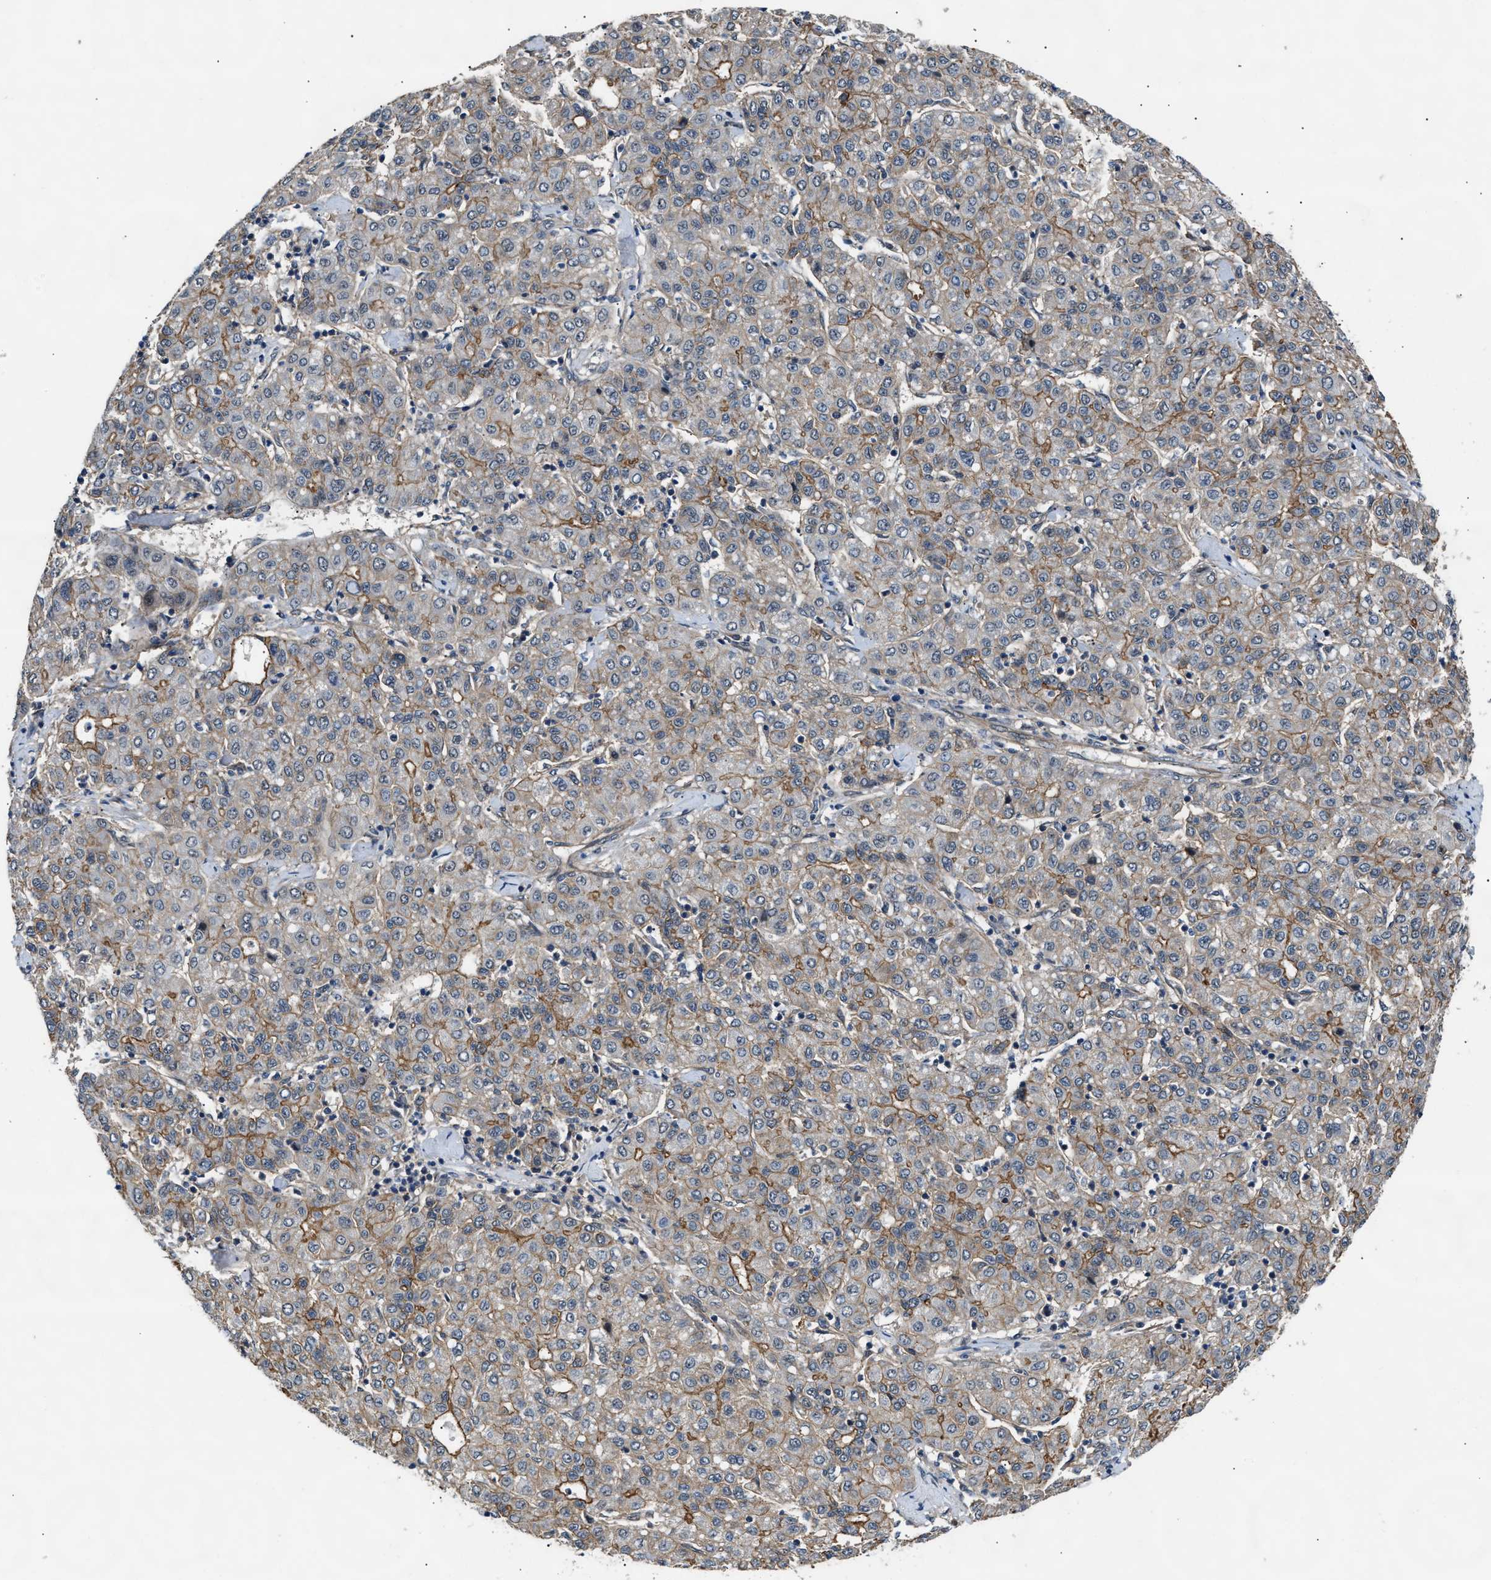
{"staining": {"intensity": "moderate", "quantity": "25%-75%", "location": "cytoplasmic/membranous"}, "tissue": "liver cancer", "cell_type": "Tumor cells", "image_type": "cancer", "snomed": [{"axis": "morphology", "description": "Carcinoma, Hepatocellular, NOS"}, {"axis": "topography", "description": "Liver"}], "caption": "Protein staining by immunohistochemistry displays moderate cytoplasmic/membranous positivity in approximately 25%-75% of tumor cells in liver cancer.", "gene": "COPS2", "patient": {"sex": "male", "age": 65}}